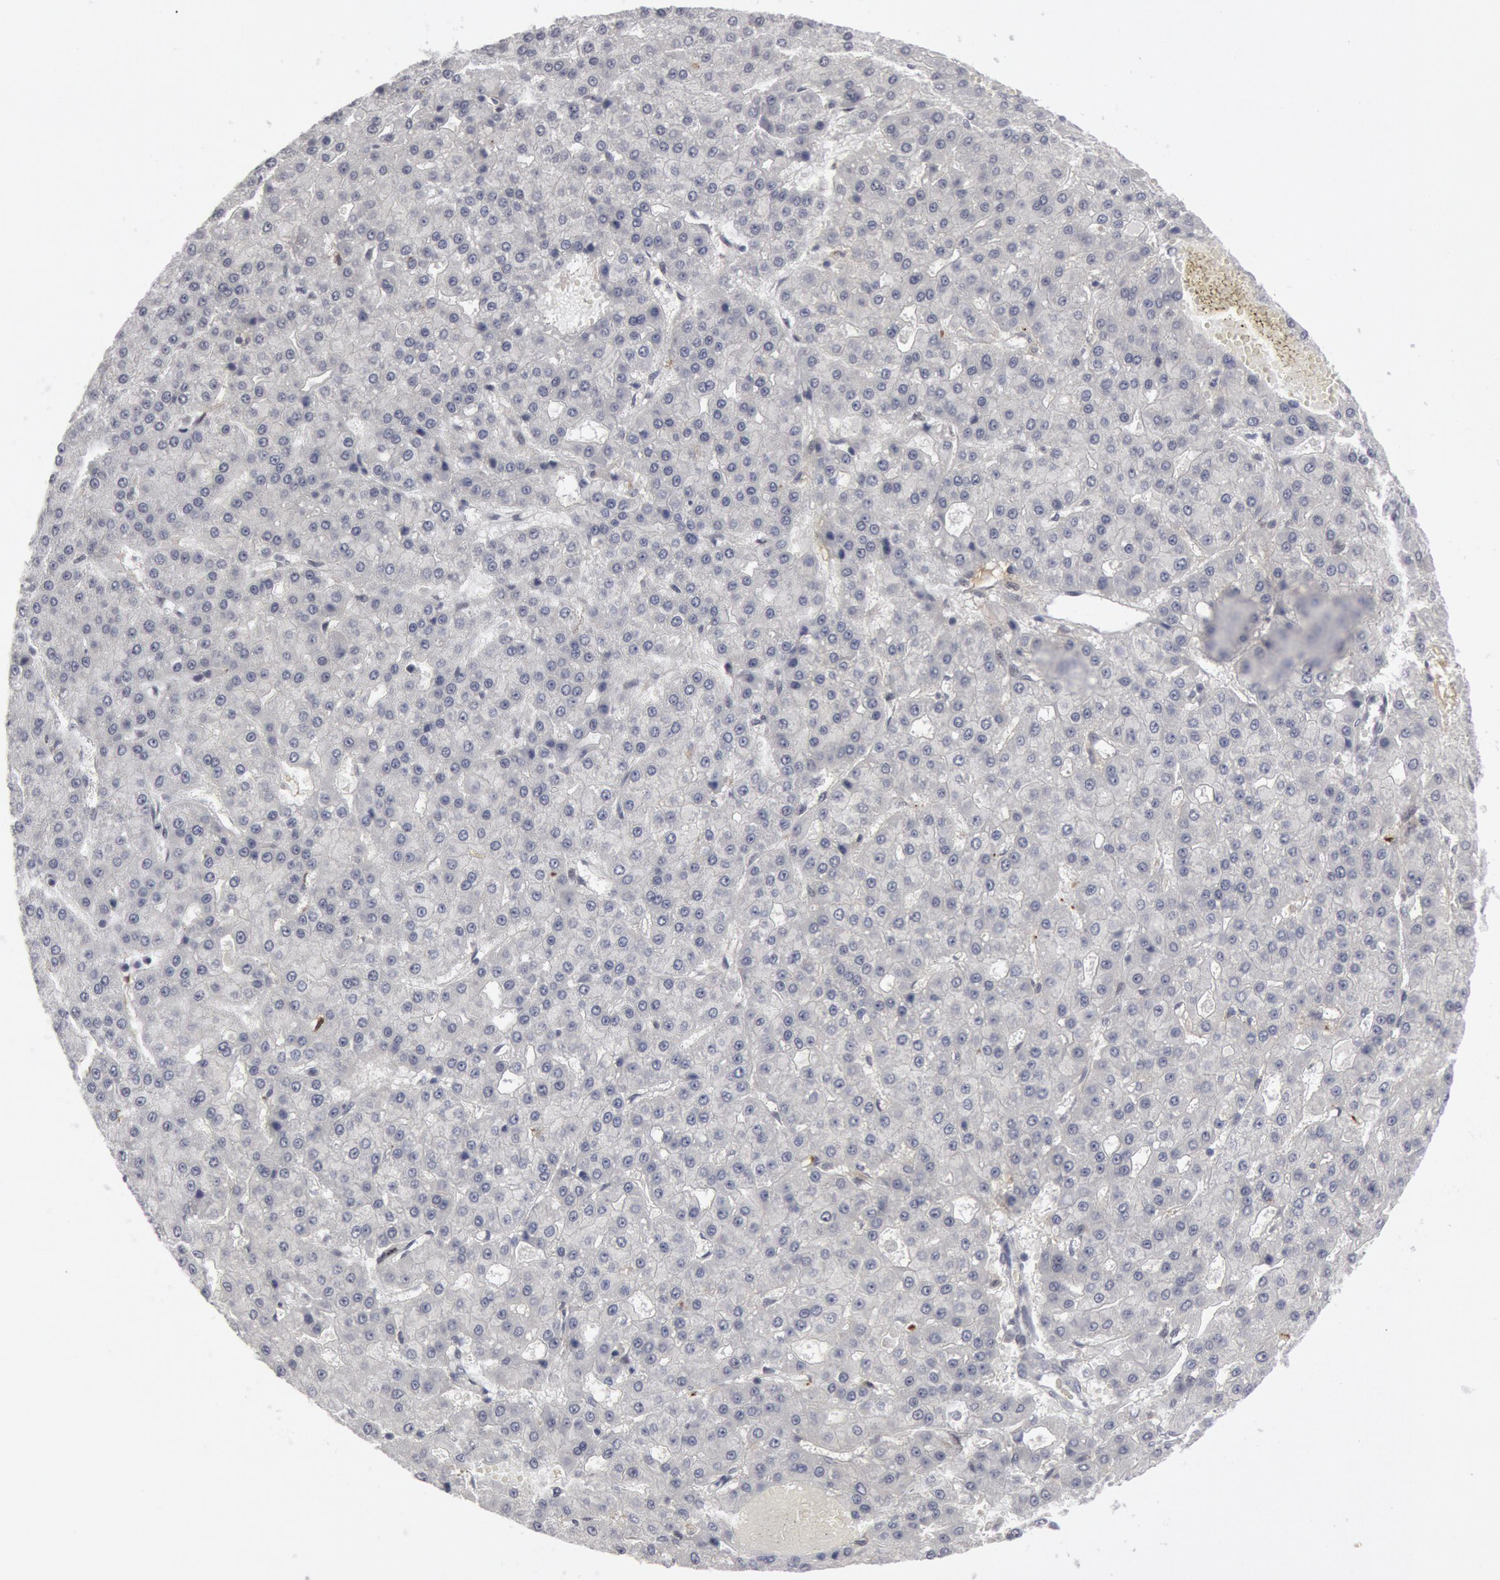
{"staining": {"intensity": "negative", "quantity": "none", "location": "none"}, "tissue": "liver cancer", "cell_type": "Tumor cells", "image_type": "cancer", "snomed": [{"axis": "morphology", "description": "Carcinoma, Hepatocellular, NOS"}, {"axis": "topography", "description": "Liver"}], "caption": "There is no significant positivity in tumor cells of liver cancer.", "gene": "FOXO1", "patient": {"sex": "male", "age": 47}}